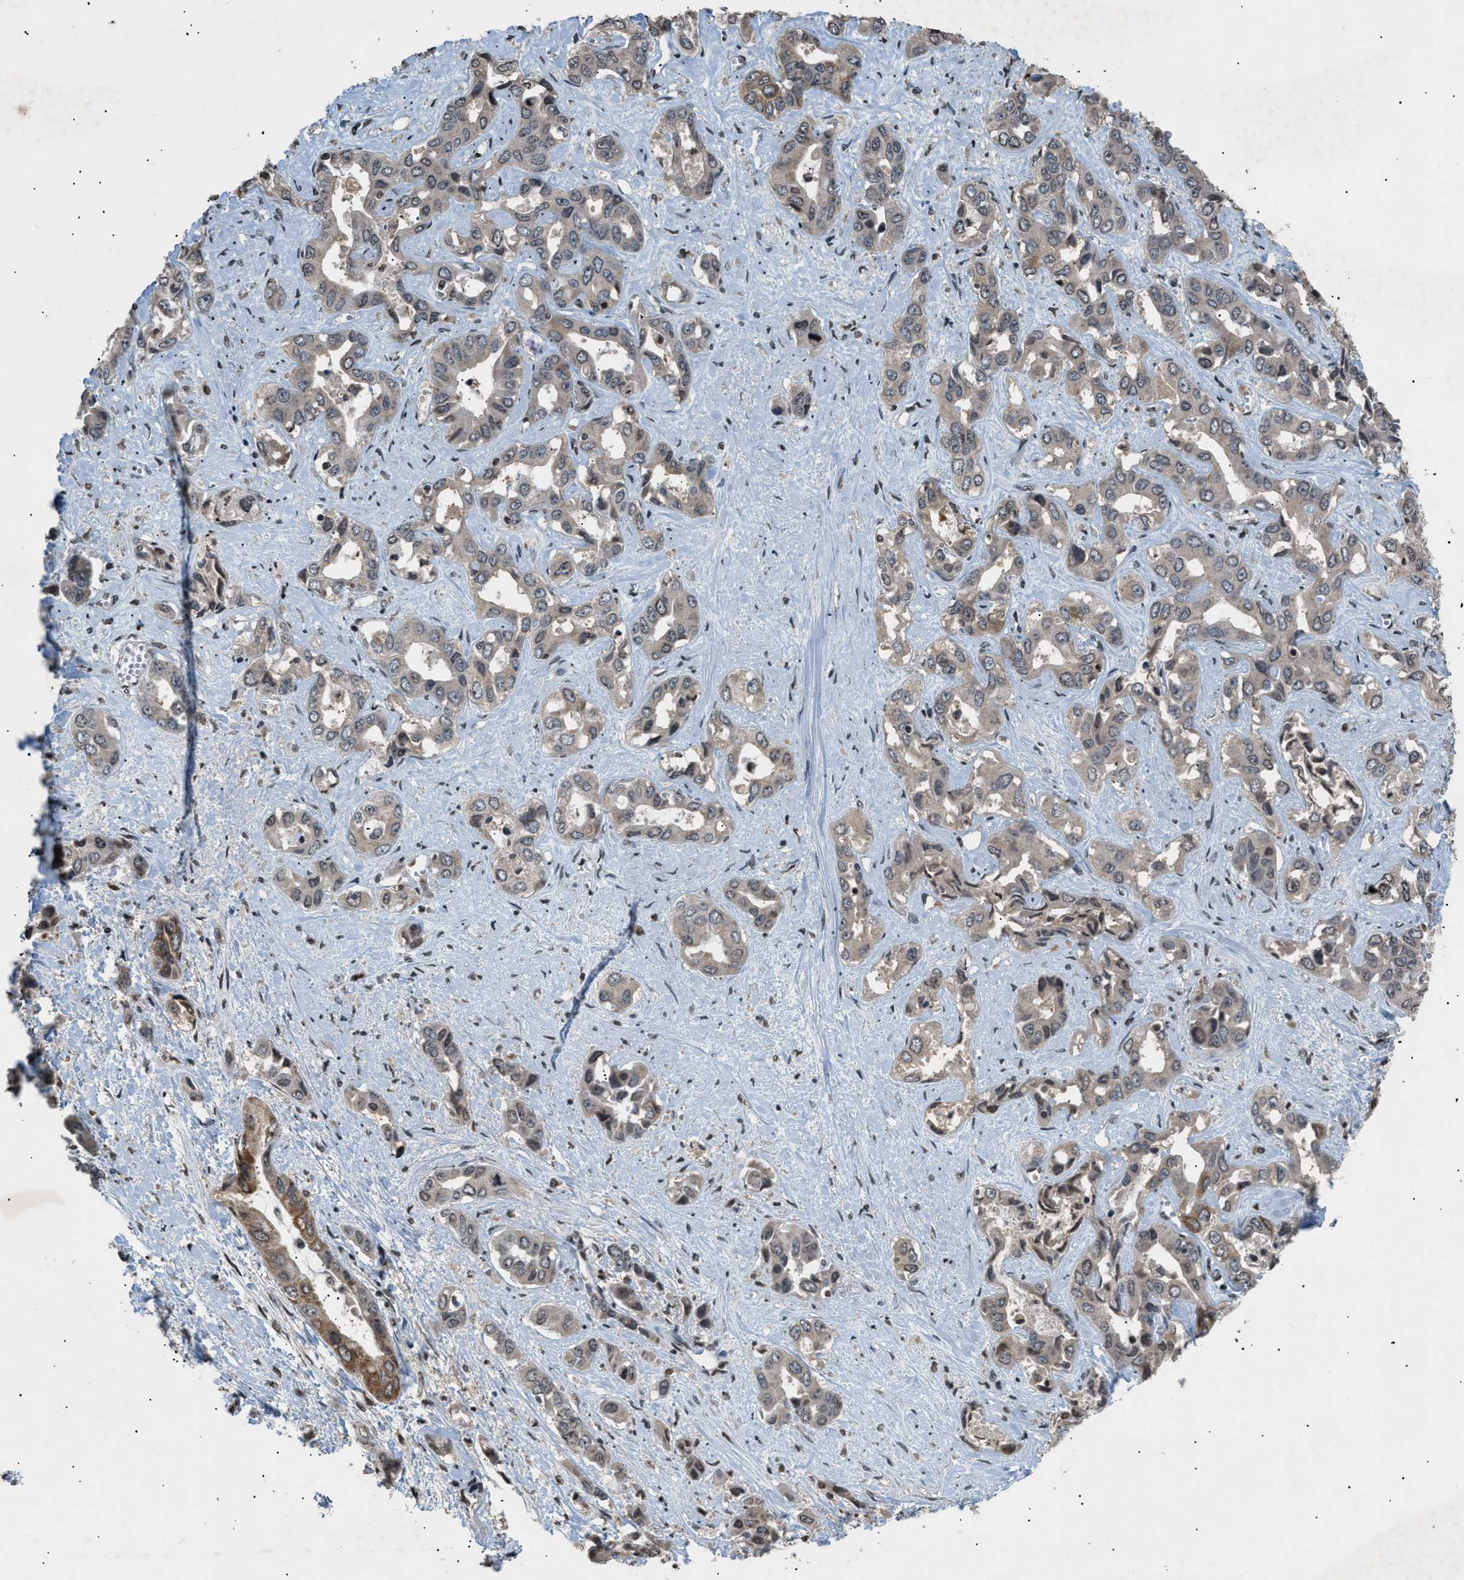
{"staining": {"intensity": "moderate", "quantity": "25%-75%", "location": "nuclear"}, "tissue": "liver cancer", "cell_type": "Tumor cells", "image_type": "cancer", "snomed": [{"axis": "morphology", "description": "Cholangiocarcinoma"}, {"axis": "topography", "description": "Liver"}], "caption": "Liver cholangiocarcinoma was stained to show a protein in brown. There is medium levels of moderate nuclear staining in approximately 25%-75% of tumor cells.", "gene": "RBM5", "patient": {"sex": "female", "age": 52}}